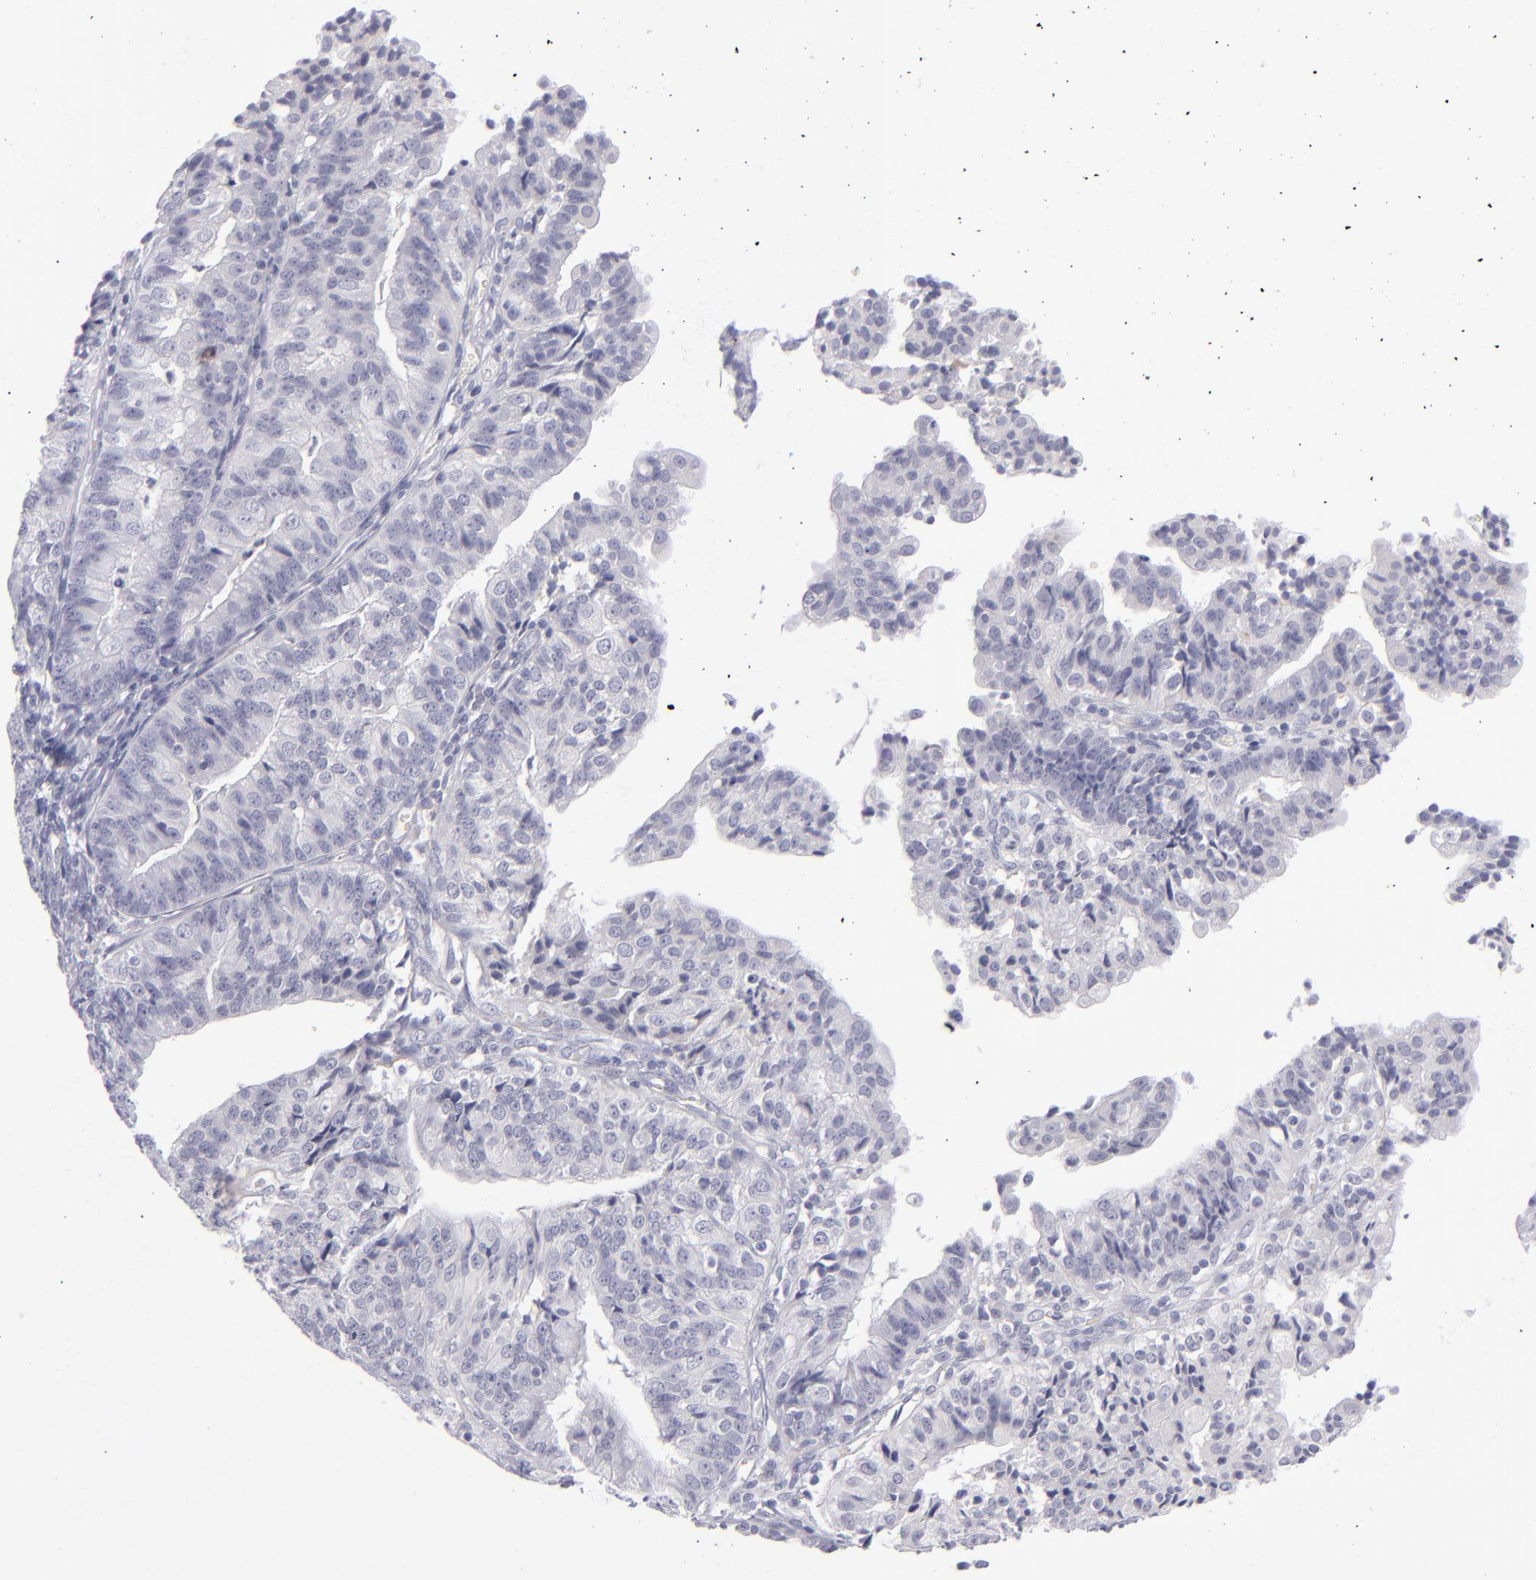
{"staining": {"intensity": "negative", "quantity": "none", "location": "none"}, "tissue": "endometrial cancer", "cell_type": "Tumor cells", "image_type": "cancer", "snomed": [{"axis": "morphology", "description": "Adenocarcinoma, NOS"}, {"axis": "topography", "description": "Endometrium"}], "caption": "Immunohistochemistry (IHC) photomicrograph of endometrial cancer (adenocarcinoma) stained for a protein (brown), which exhibits no expression in tumor cells.", "gene": "ITGB4", "patient": {"sex": "female", "age": 56}}